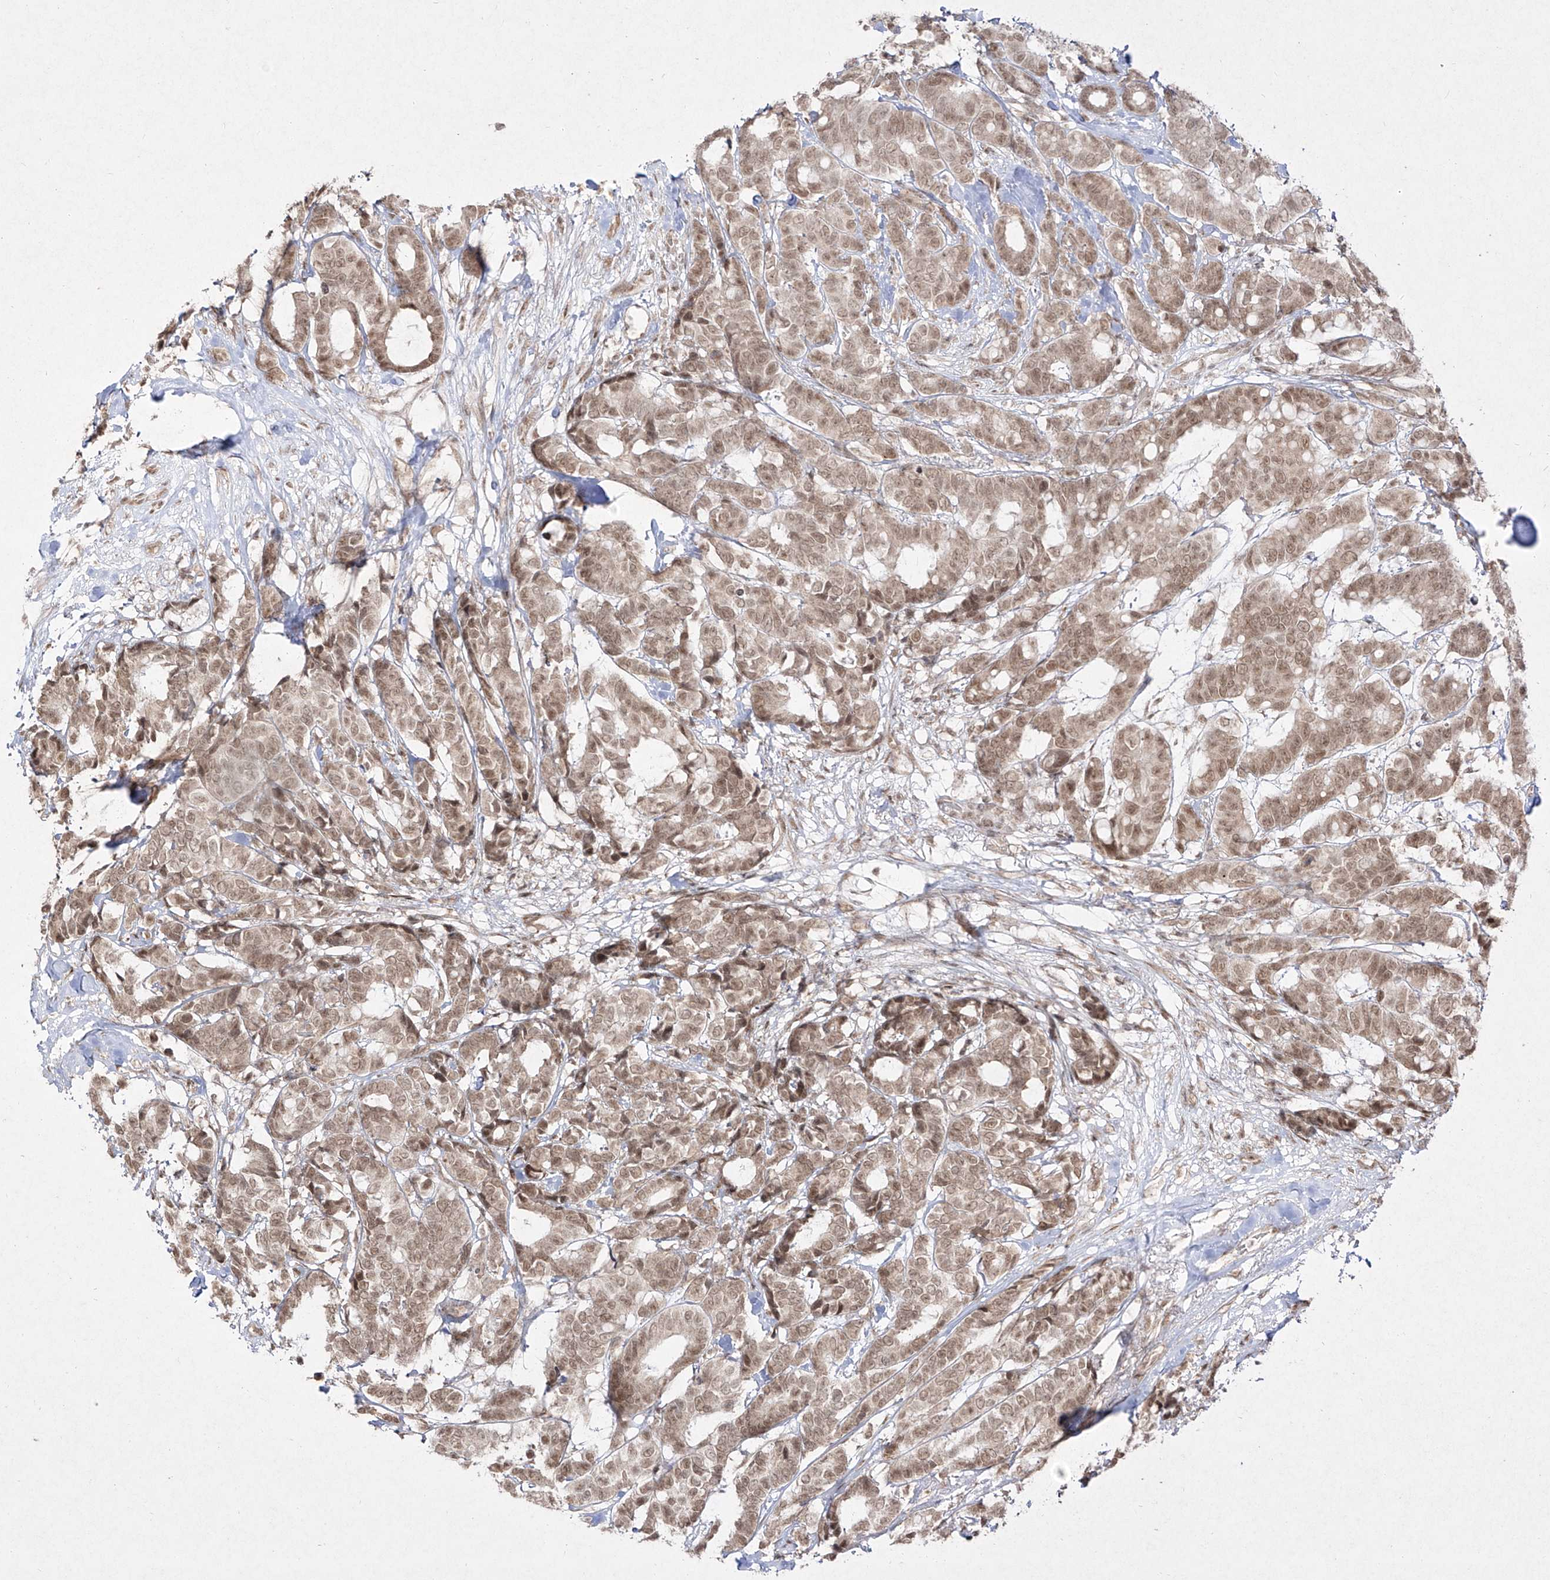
{"staining": {"intensity": "moderate", "quantity": ">75%", "location": "nuclear"}, "tissue": "breast cancer", "cell_type": "Tumor cells", "image_type": "cancer", "snomed": [{"axis": "morphology", "description": "Duct carcinoma"}, {"axis": "topography", "description": "Breast"}], "caption": "Immunohistochemical staining of human breast cancer (infiltrating ductal carcinoma) reveals medium levels of moderate nuclear positivity in about >75% of tumor cells.", "gene": "SNRNP27", "patient": {"sex": "female", "age": 87}}